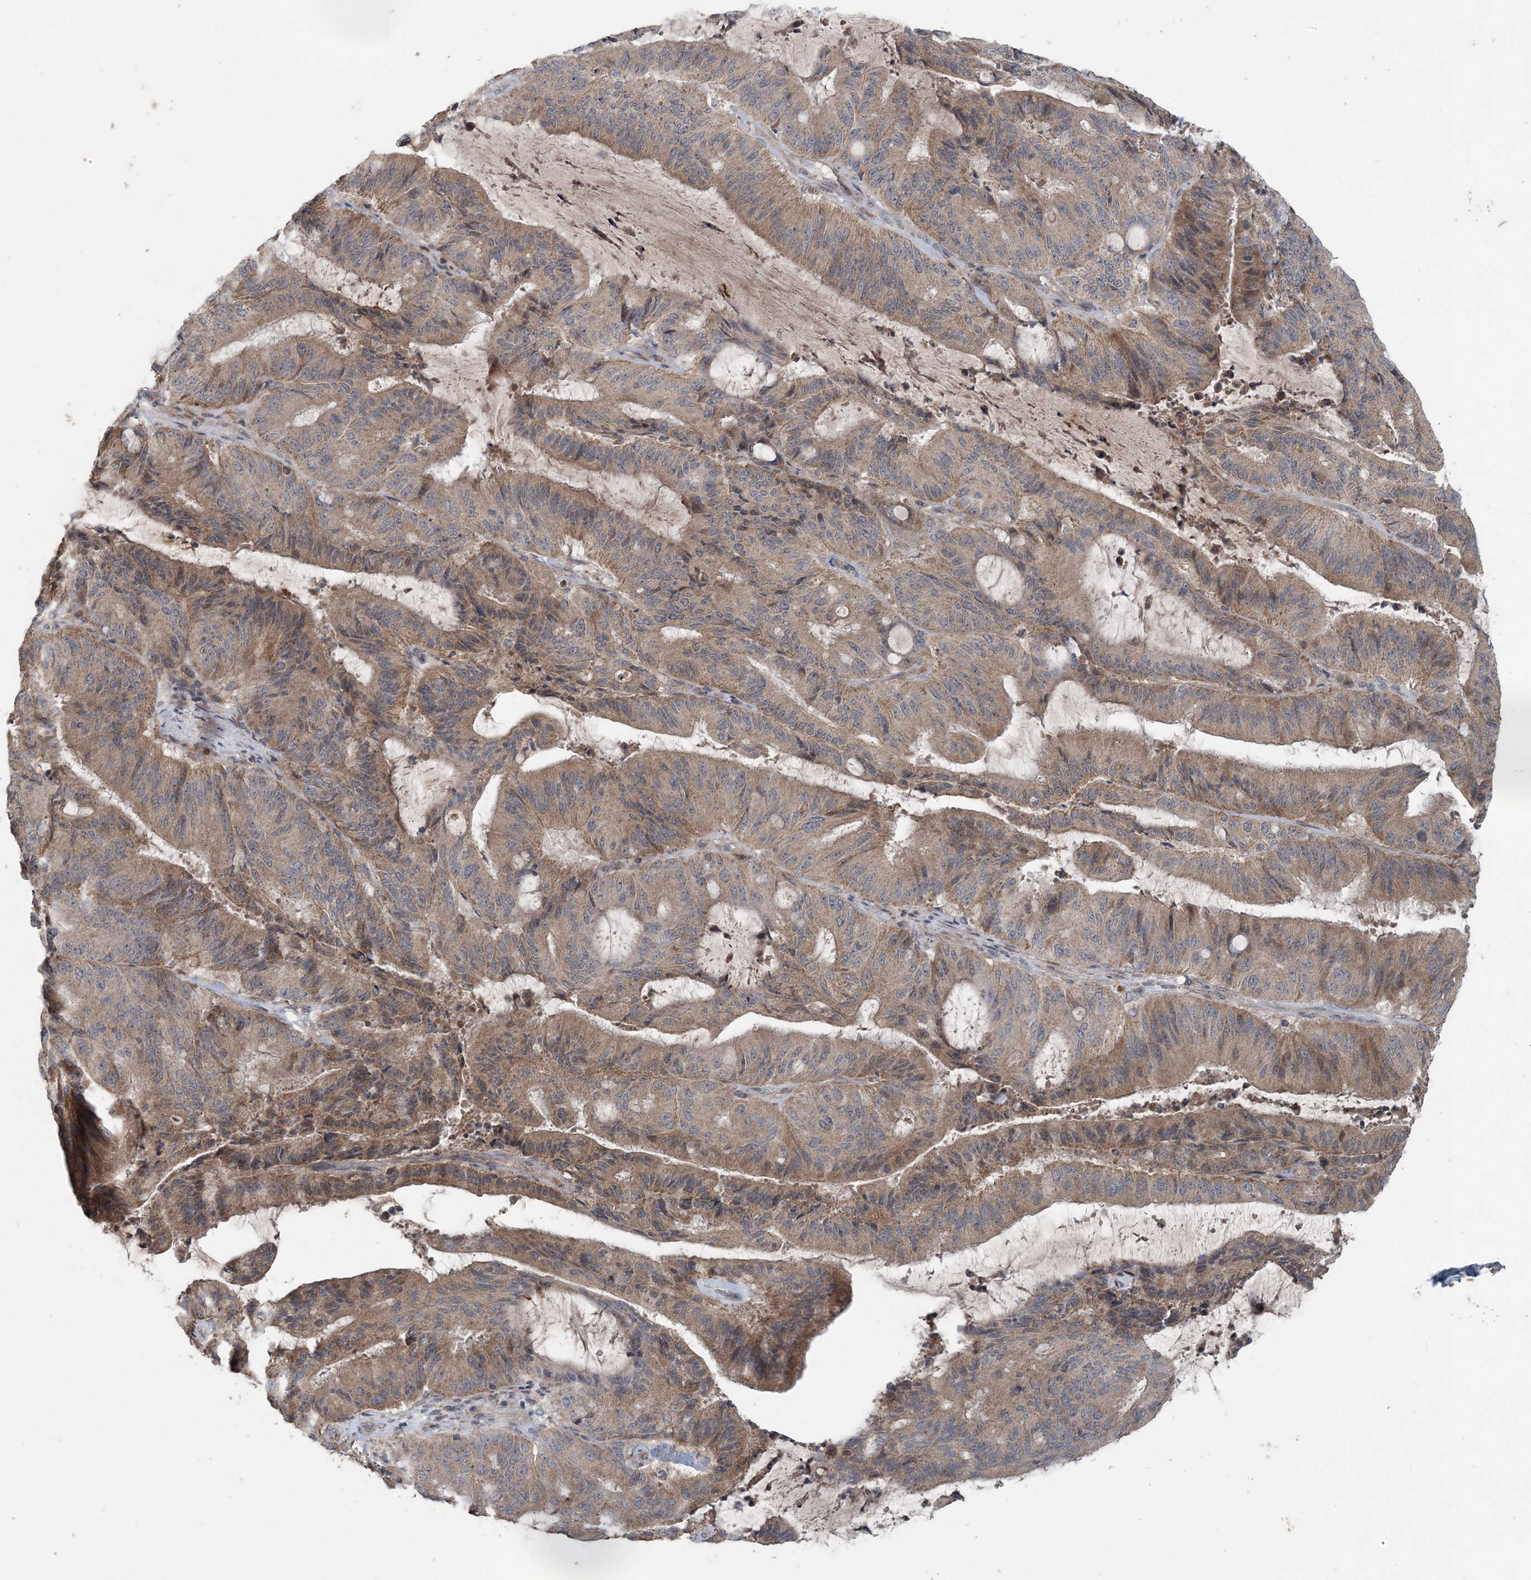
{"staining": {"intensity": "weak", "quantity": ">75%", "location": "cytoplasmic/membranous"}, "tissue": "liver cancer", "cell_type": "Tumor cells", "image_type": "cancer", "snomed": [{"axis": "morphology", "description": "Normal tissue, NOS"}, {"axis": "morphology", "description": "Cholangiocarcinoma"}, {"axis": "topography", "description": "Liver"}, {"axis": "topography", "description": "Peripheral nerve tissue"}], "caption": "This image demonstrates IHC staining of human cholangiocarcinoma (liver), with low weak cytoplasmic/membranous positivity in approximately >75% of tumor cells.", "gene": "MYO9B", "patient": {"sex": "female", "age": 73}}